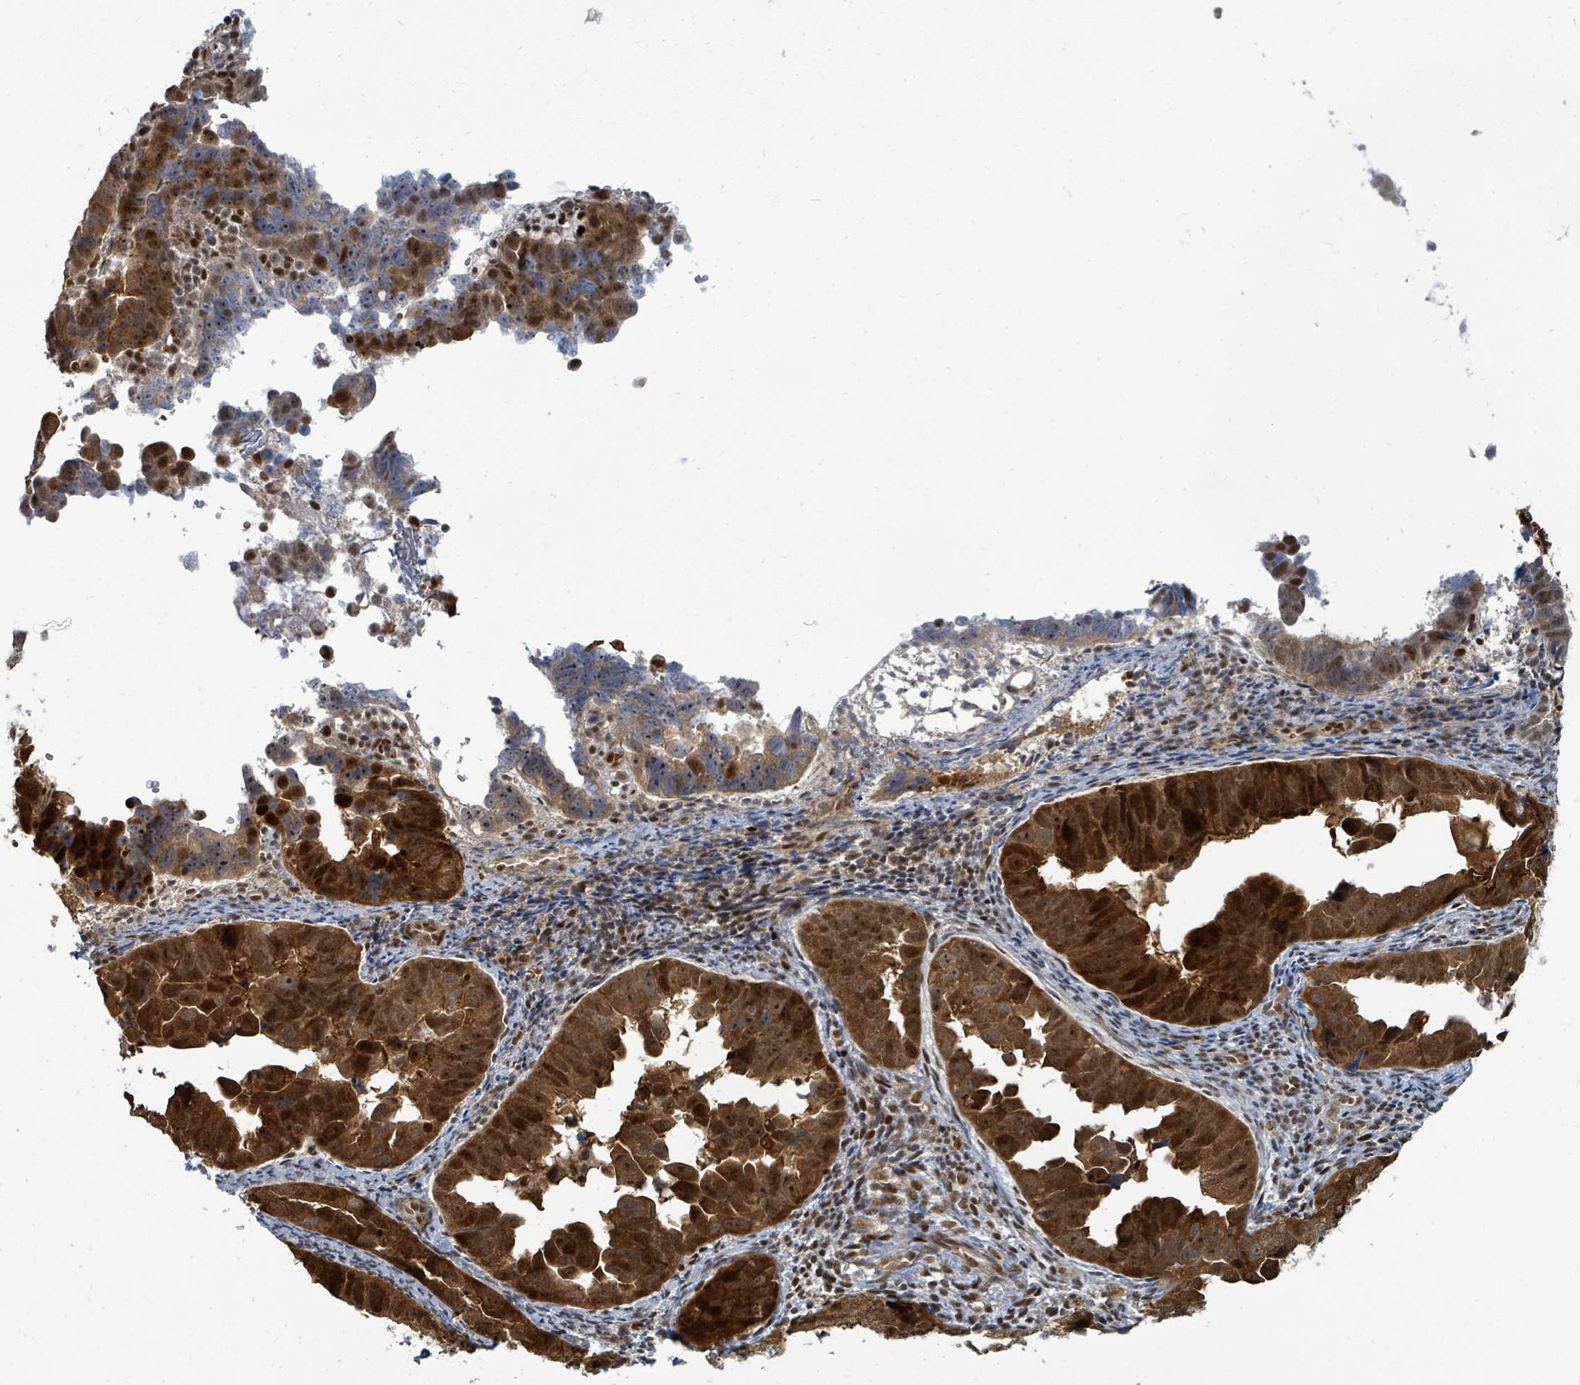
{"staining": {"intensity": "strong", "quantity": ">75%", "location": "cytoplasmic/membranous,nuclear"}, "tissue": "endometrial cancer", "cell_type": "Tumor cells", "image_type": "cancer", "snomed": [{"axis": "morphology", "description": "Adenocarcinoma, NOS"}, {"axis": "topography", "description": "Endometrium"}], "caption": "A histopathology image of adenocarcinoma (endometrial) stained for a protein shows strong cytoplasmic/membranous and nuclear brown staining in tumor cells.", "gene": "TRDMT1", "patient": {"sex": "female", "age": 75}}